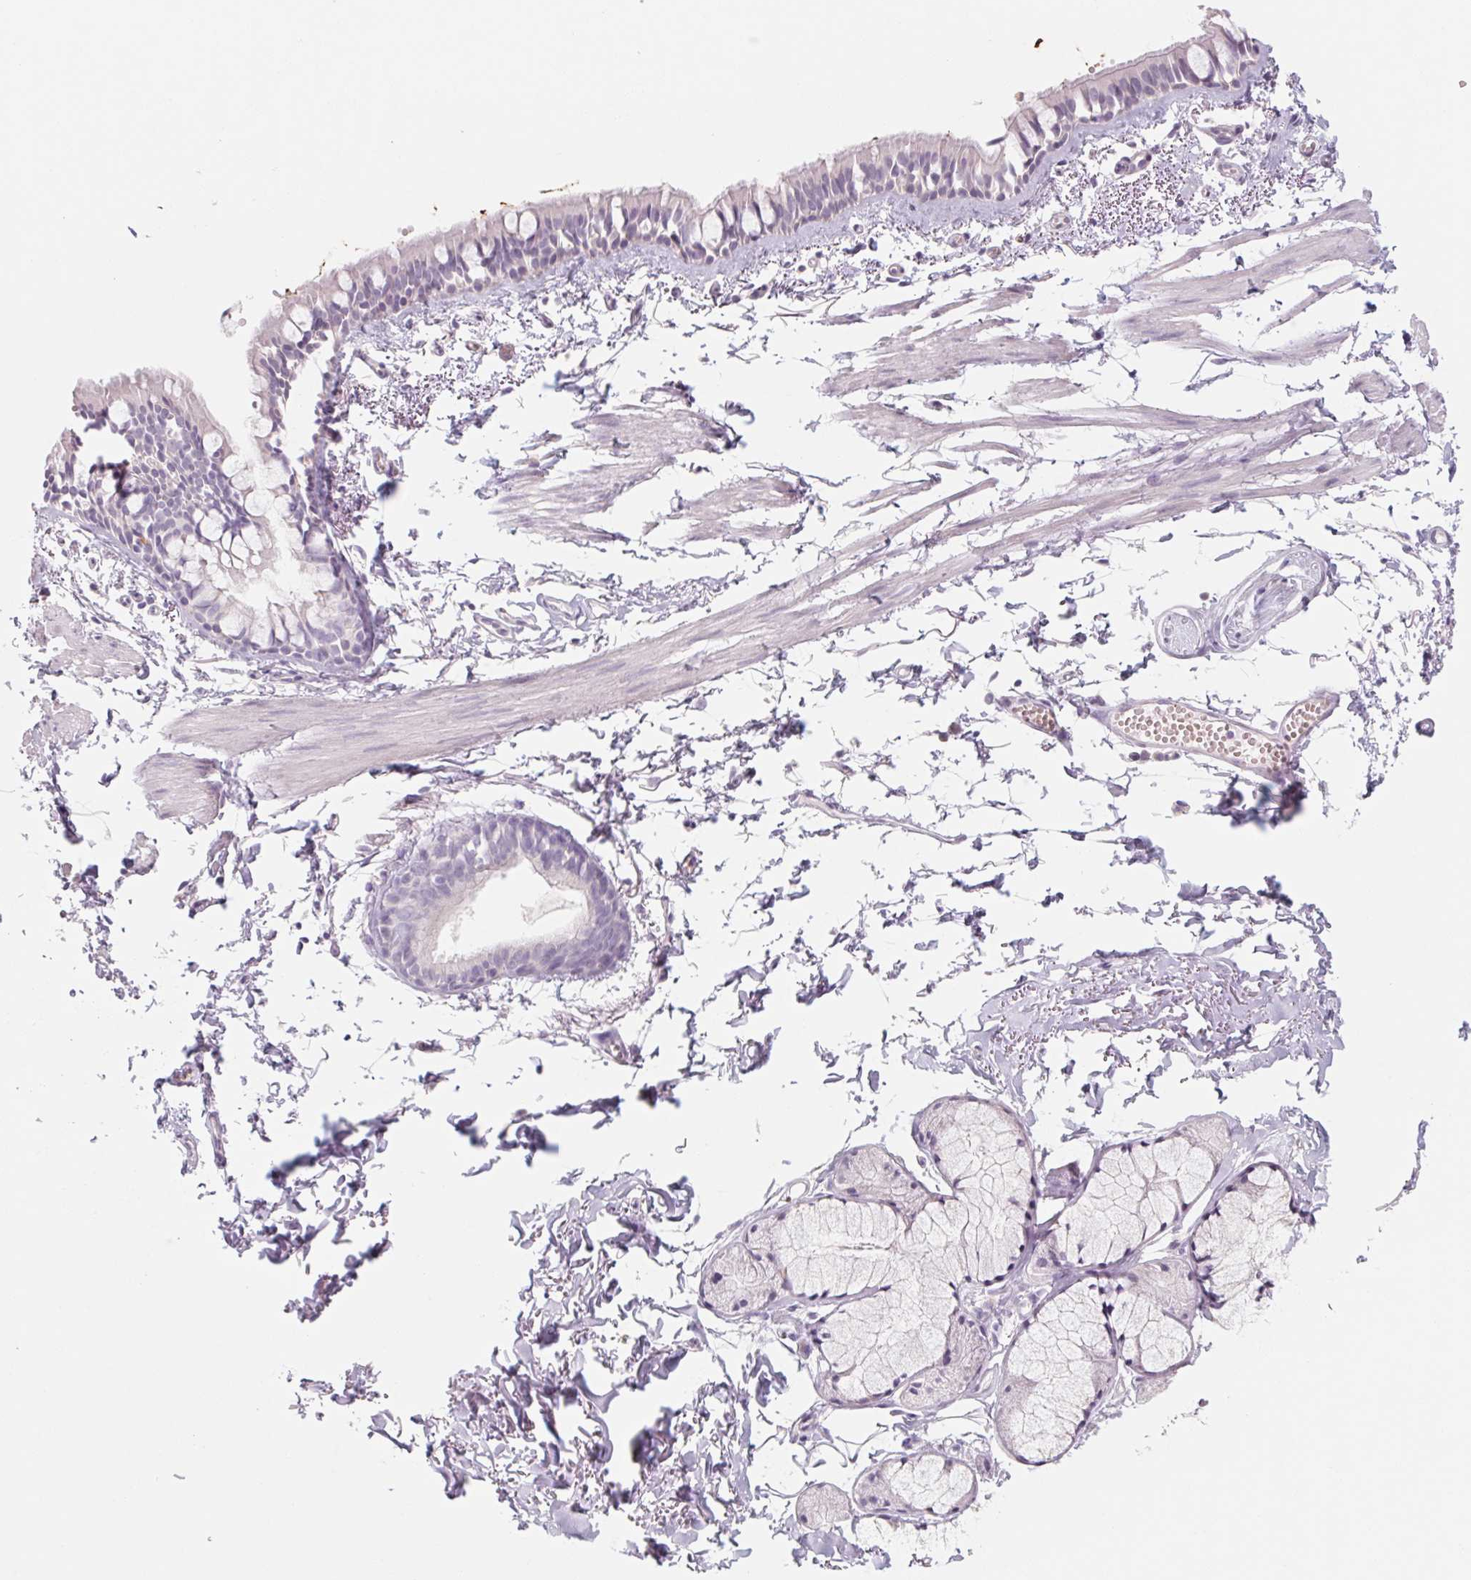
{"staining": {"intensity": "negative", "quantity": "none", "location": "none"}, "tissue": "bronchus", "cell_type": "Respiratory epithelial cells", "image_type": "normal", "snomed": [{"axis": "morphology", "description": "Normal tissue, NOS"}, {"axis": "topography", "description": "Bronchus"}], "caption": "DAB (3,3'-diaminobenzidine) immunohistochemical staining of benign bronchus shows no significant positivity in respiratory epithelial cells.", "gene": "POU1F1", "patient": {"sex": "female", "age": 59}}